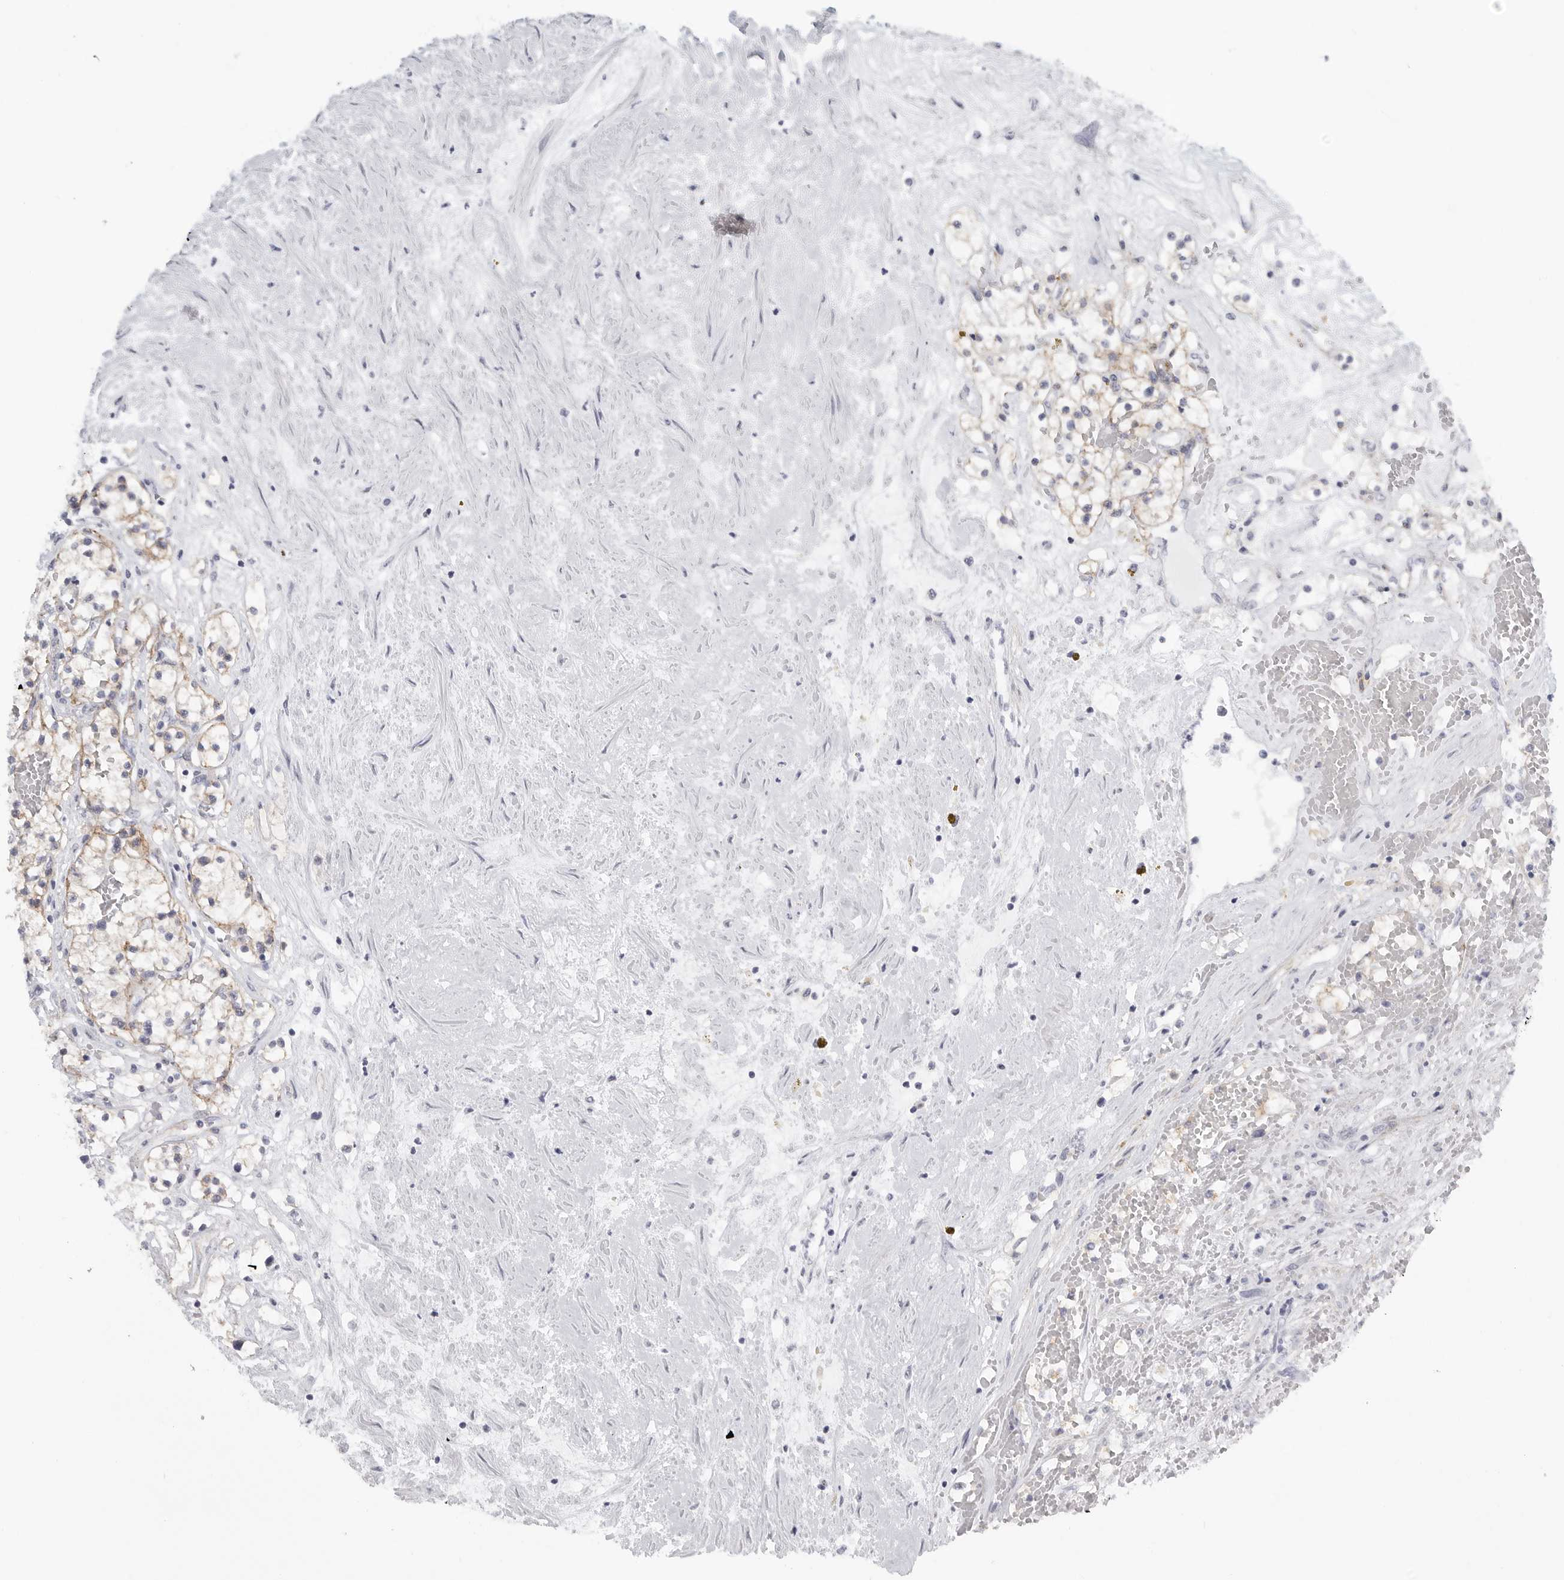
{"staining": {"intensity": "weak", "quantity": ">75%", "location": "cytoplasmic/membranous"}, "tissue": "renal cancer", "cell_type": "Tumor cells", "image_type": "cancer", "snomed": [{"axis": "morphology", "description": "Normal tissue, NOS"}, {"axis": "morphology", "description": "Adenocarcinoma, NOS"}, {"axis": "topography", "description": "Kidney"}], "caption": "Immunohistochemistry (IHC) (DAB) staining of human adenocarcinoma (renal) exhibits weak cytoplasmic/membranous protein positivity in about >75% of tumor cells.", "gene": "TNR", "patient": {"sex": "male", "age": 68}}